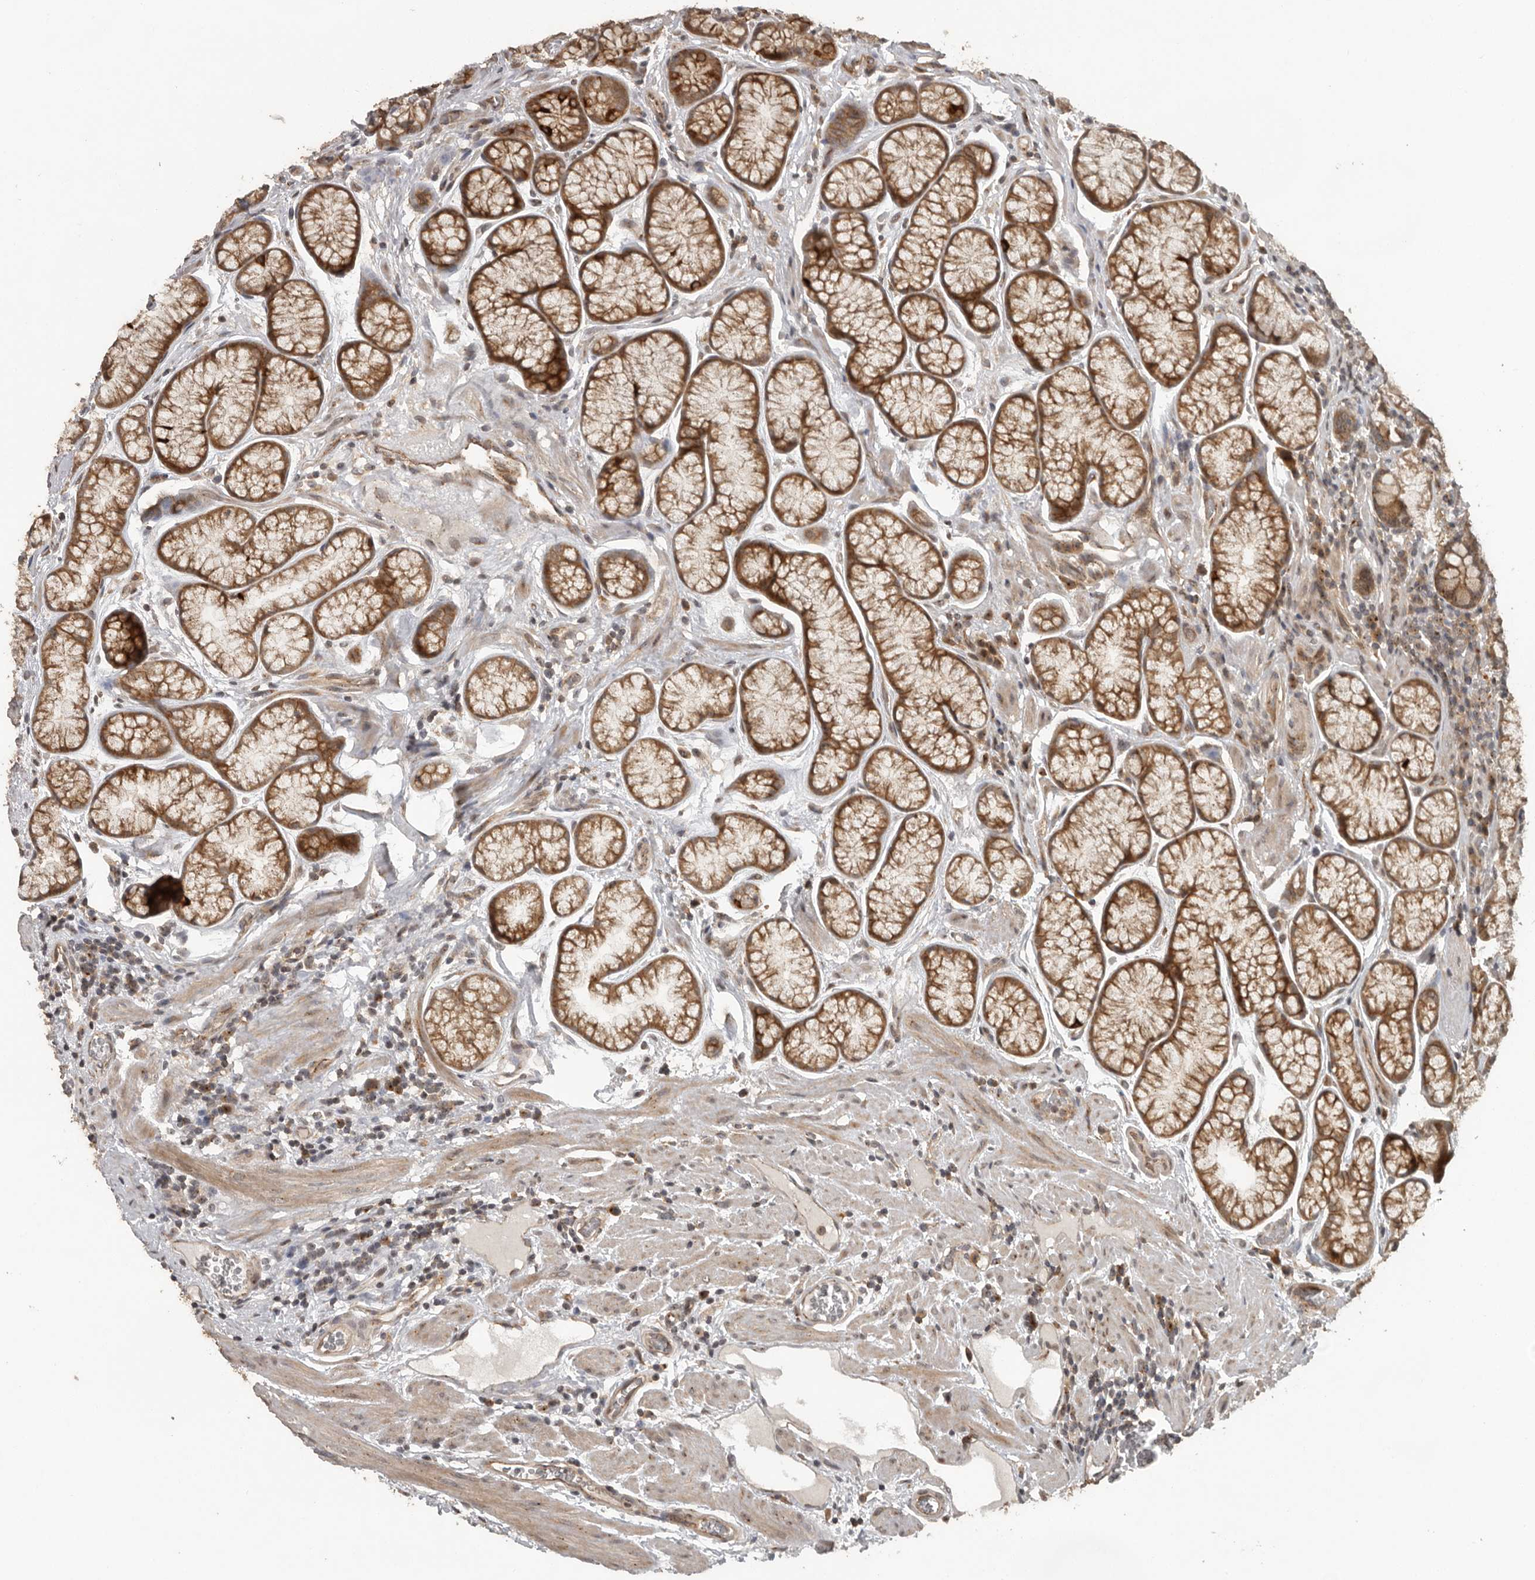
{"staining": {"intensity": "moderate", "quantity": ">75%", "location": "cytoplasmic/membranous"}, "tissue": "stomach", "cell_type": "Glandular cells", "image_type": "normal", "snomed": [{"axis": "morphology", "description": "Normal tissue, NOS"}, {"axis": "topography", "description": "Stomach"}], "caption": "Human stomach stained with a brown dye reveals moderate cytoplasmic/membranous positive positivity in about >75% of glandular cells.", "gene": "CEP350", "patient": {"sex": "male", "age": 42}}